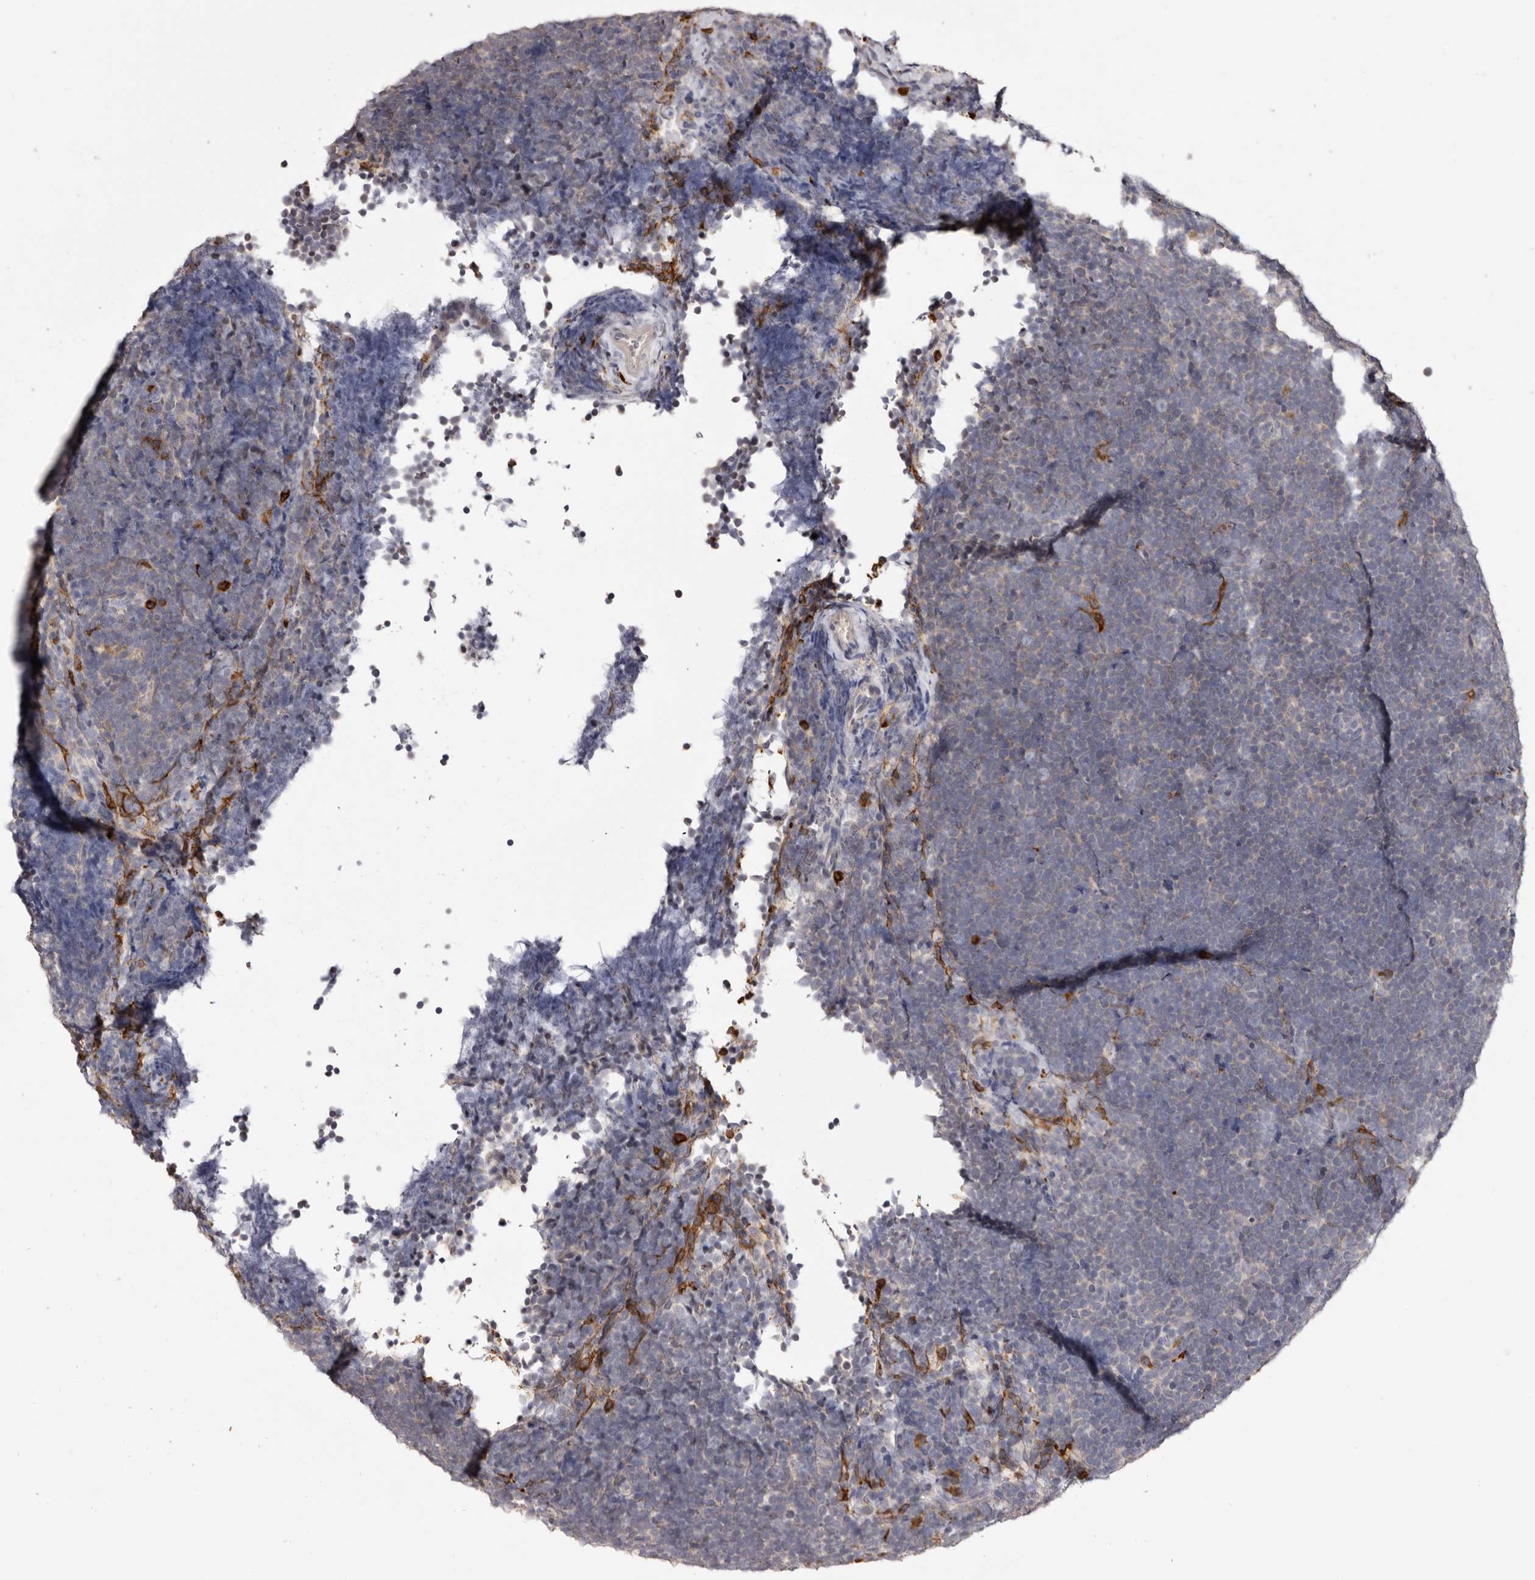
{"staining": {"intensity": "negative", "quantity": "none", "location": "none"}, "tissue": "lymphoma", "cell_type": "Tumor cells", "image_type": "cancer", "snomed": [{"axis": "morphology", "description": "Malignant lymphoma, non-Hodgkin's type, High grade"}, {"axis": "topography", "description": "Lymph node"}], "caption": "An immunohistochemistry micrograph of malignant lymphoma, non-Hodgkin's type (high-grade) is shown. There is no staining in tumor cells of malignant lymphoma, non-Hodgkin's type (high-grade).", "gene": "TNNI1", "patient": {"sex": "male", "age": 13}}